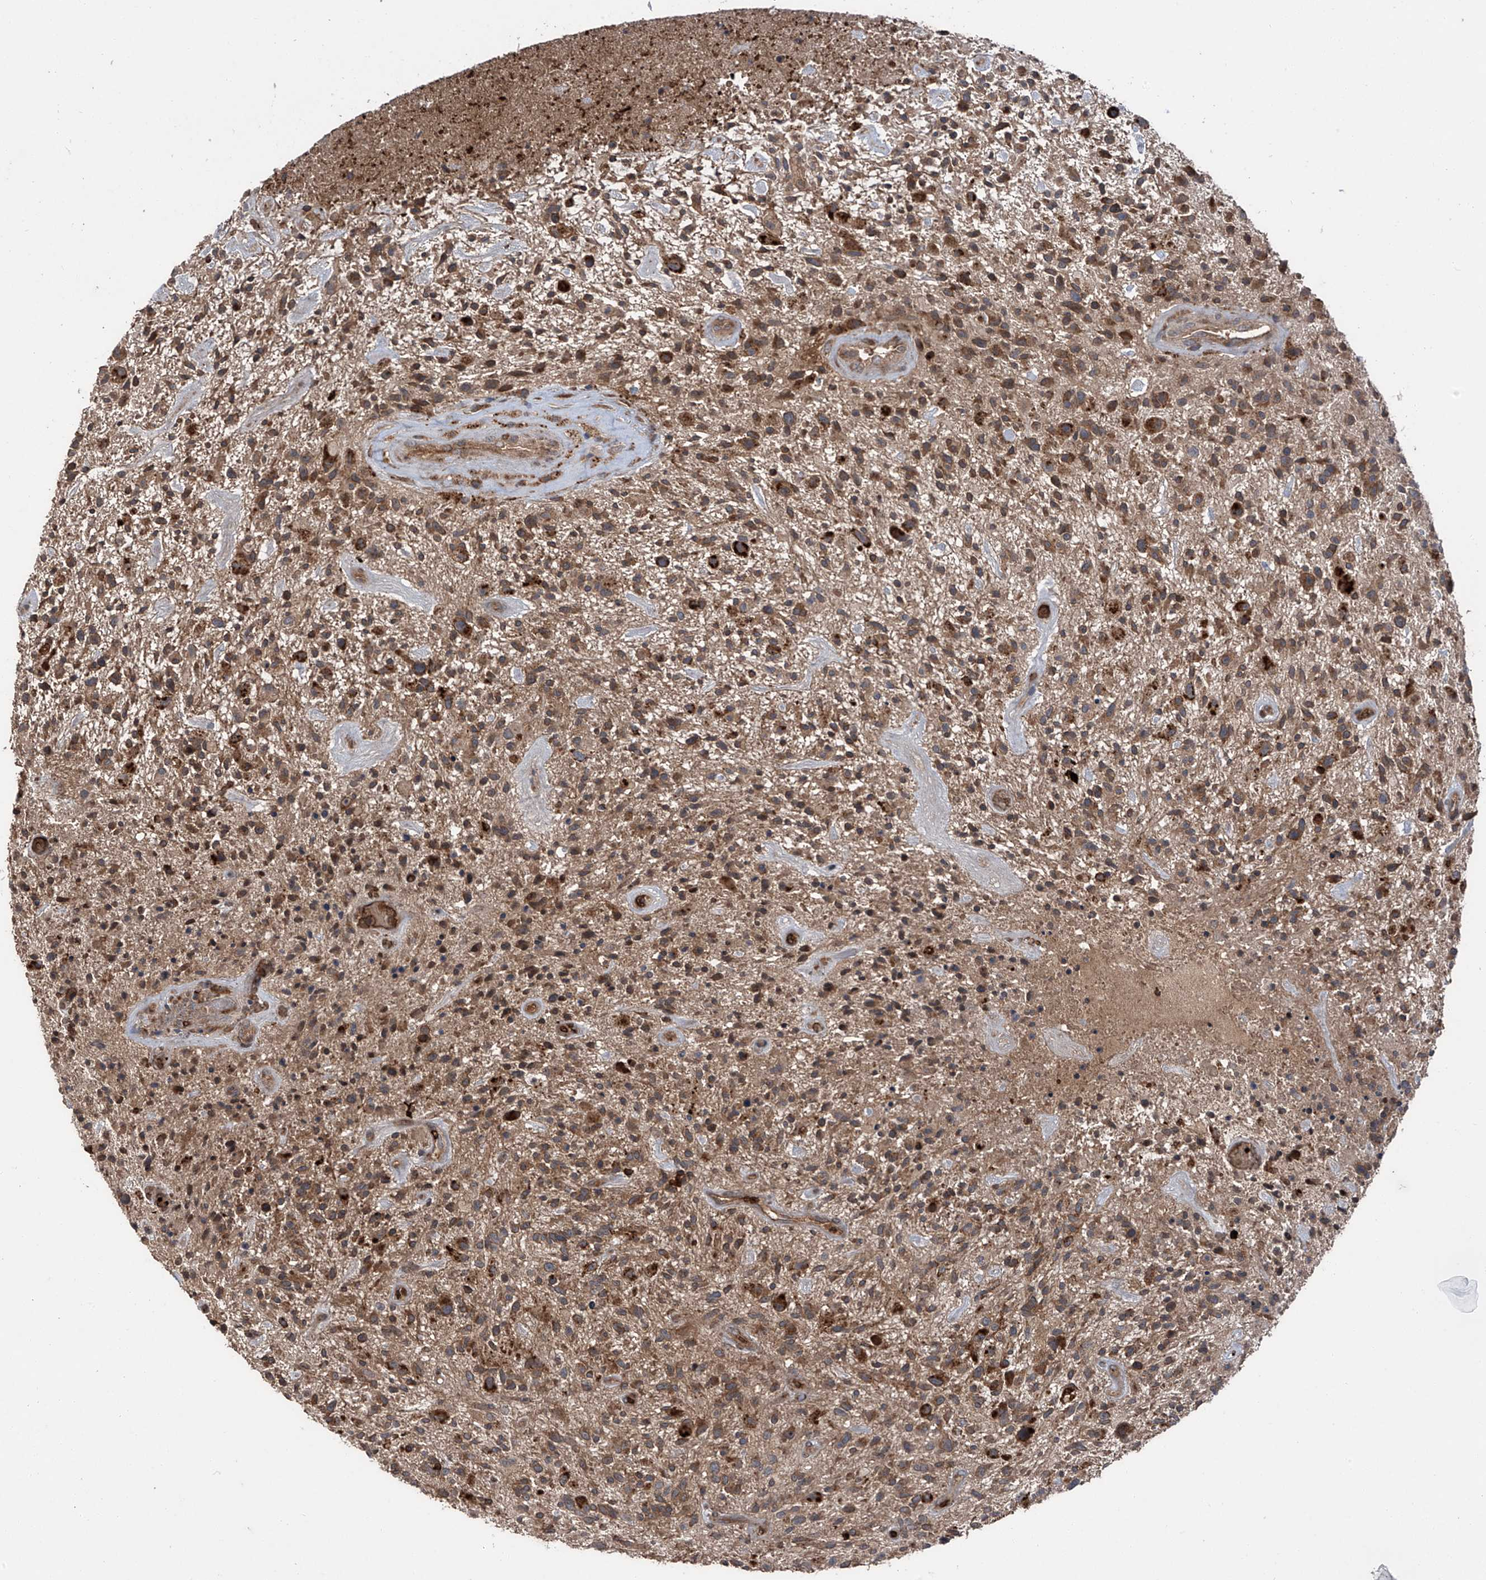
{"staining": {"intensity": "weak", "quantity": ">75%", "location": "cytoplasmic/membranous"}, "tissue": "glioma", "cell_type": "Tumor cells", "image_type": "cancer", "snomed": [{"axis": "morphology", "description": "Glioma, malignant, High grade"}, {"axis": "topography", "description": "Brain"}], "caption": "The image demonstrates immunohistochemical staining of glioma. There is weak cytoplasmic/membranous expression is identified in approximately >75% of tumor cells.", "gene": "ZDHHC9", "patient": {"sex": "male", "age": 47}}